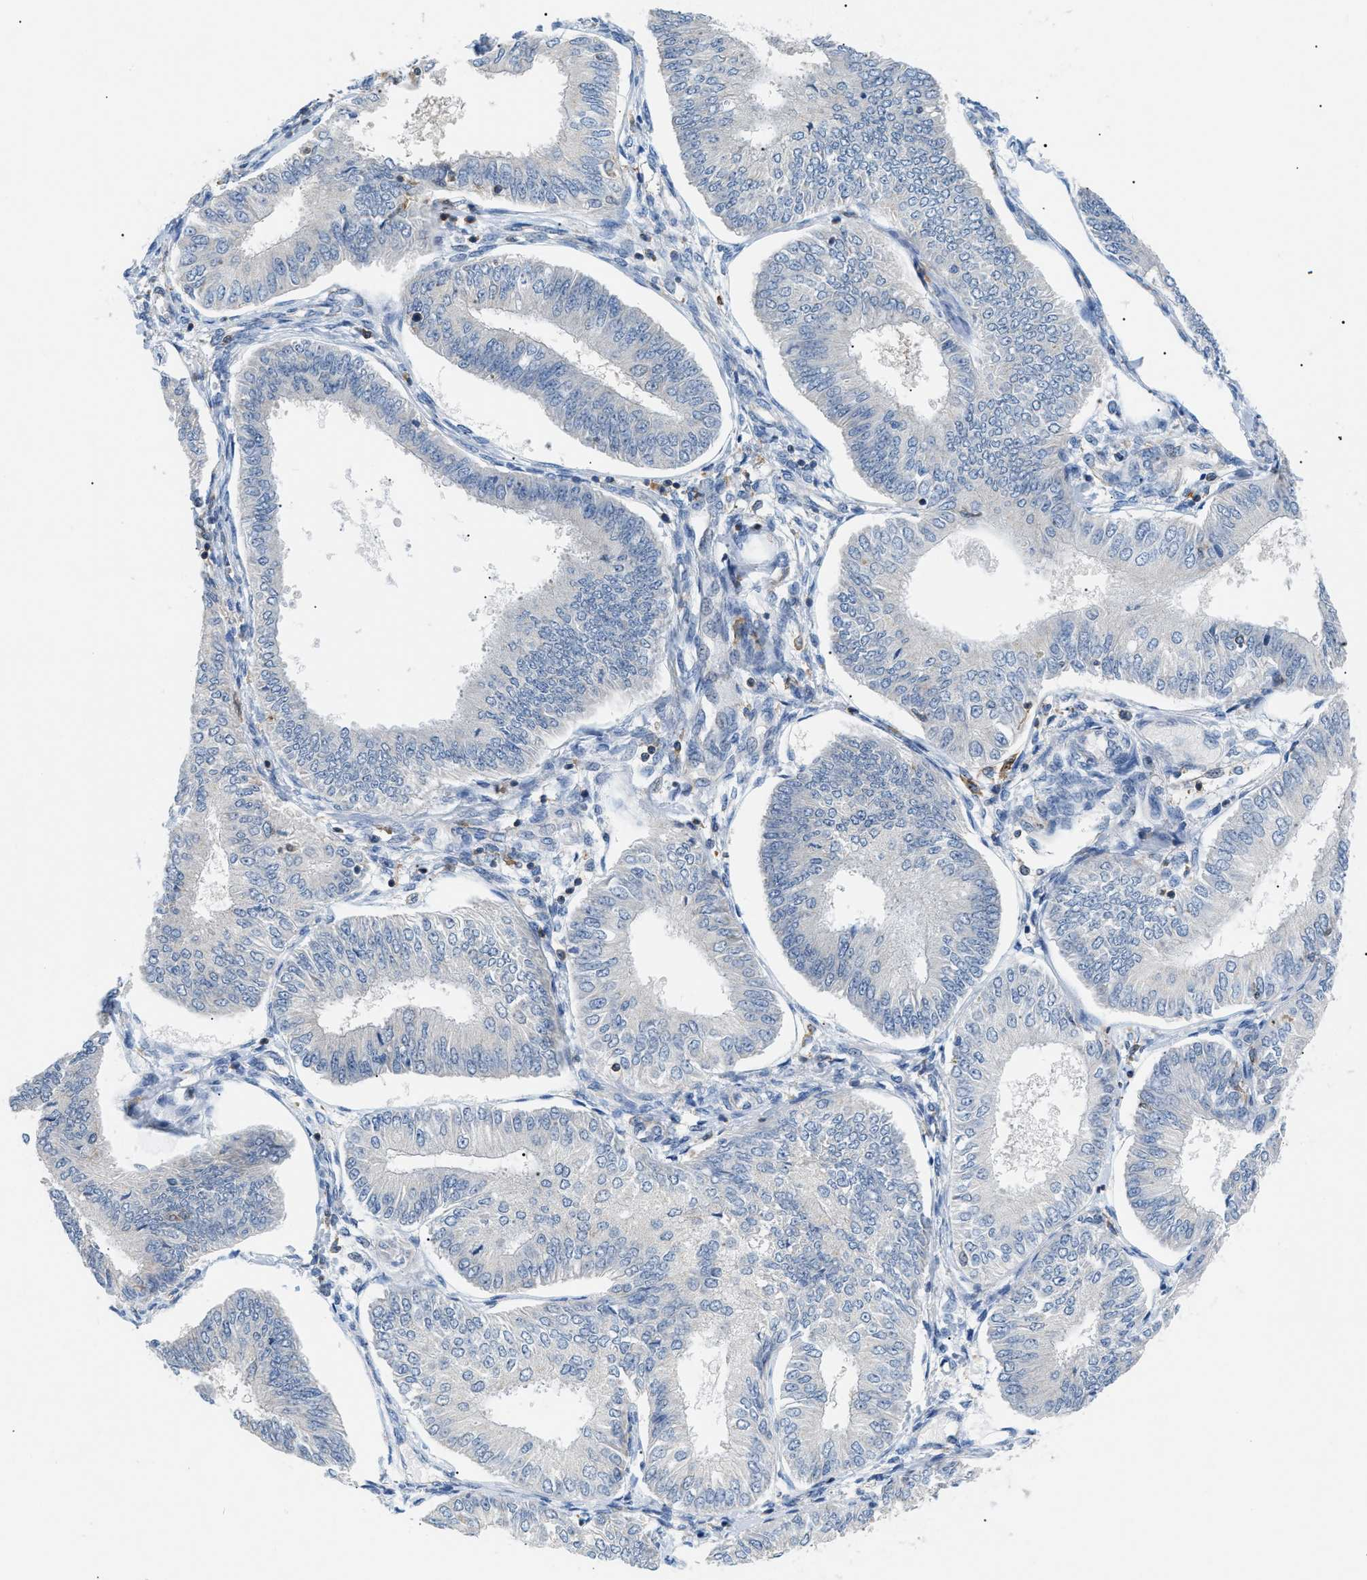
{"staining": {"intensity": "negative", "quantity": "none", "location": "none"}, "tissue": "endometrial cancer", "cell_type": "Tumor cells", "image_type": "cancer", "snomed": [{"axis": "morphology", "description": "Adenocarcinoma, NOS"}, {"axis": "topography", "description": "Endometrium"}], "caption": "There is no significant positivity in tumor cells of endometrial adenocarcinoma. The staining was performed using DAB to visualize the protein expression in brown, while the nuclei were stained in blue with hematoxylin (Magnification: 20x).", "gene": "INPP5D", "patient": {"sex": "female", "age": 58}}